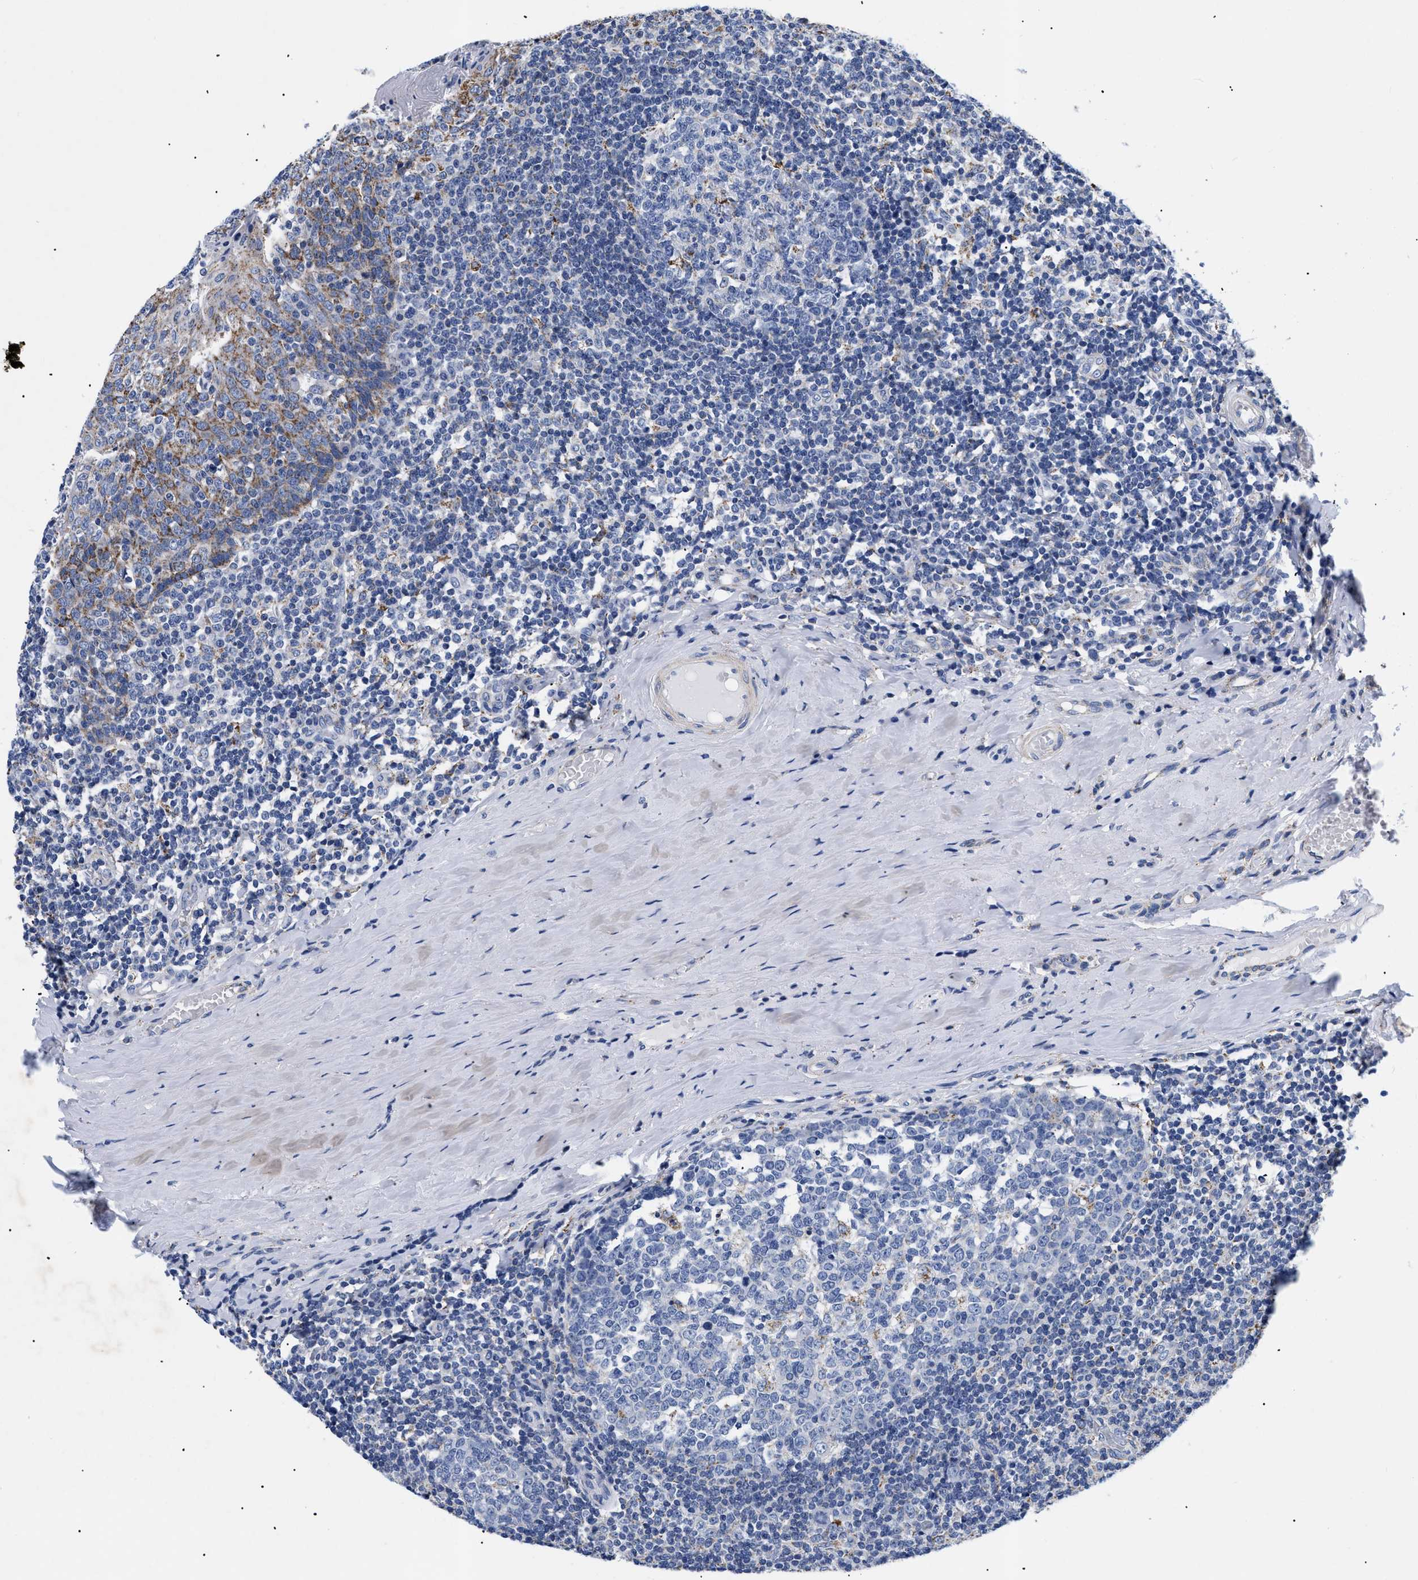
{"staining": {"intensity": "negative", "quantity": "none", "location": "none"}, "tissue": "tonsil", "cell_type": "Germinal center cells", "image_type": "normal", "snomed": [{"axis": "morphology", "description": "Normal tissue, NOS"}, {"axis": "topography", "description": "Tonsil"}], "caption": "IHC histopathology image of normal tonsil stained for a protein (brown), which exhibits no positivity in germinal center cells. (DAB IHC, high magnification).", "gene": "GPR149", "patient": {"sex": "female", "age": 19}}